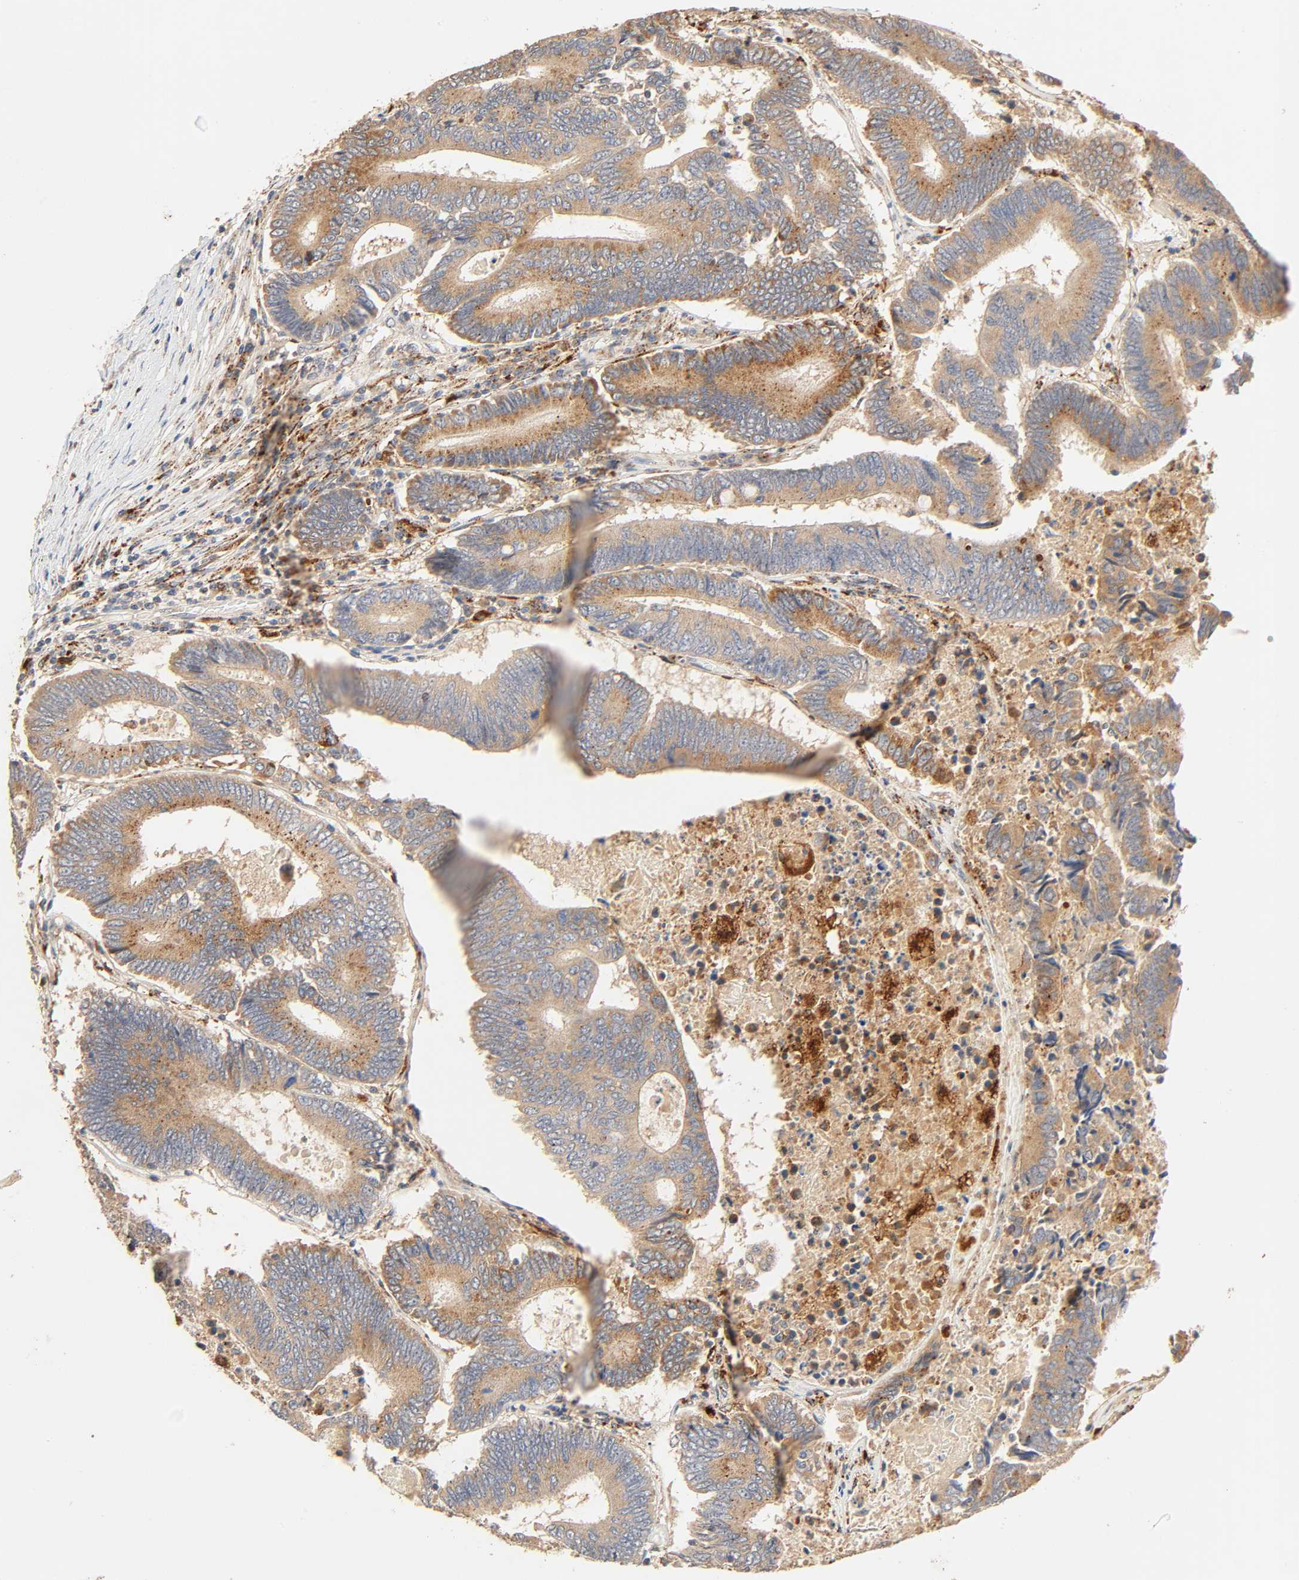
{"staining": {"intensity": "moderate", "quantity": ">75%", "location": "cytoplasmic/membranous"}, "tissue": "colorectal cancer", "cell_type": "Tumor cells", "image_type": "cancer", "snomed": [{"axis": "morphology", "description": "Adenocarcinoma, NOS"}, {"axis": "topography", "description": "Colon"}], "caption": "An immunohistochemistry photomicrograph of tumor tissue is shown. Protein staining in brown labels moderate cytoplasmic/membranous positivity in adenocarcinoma (colorectal) within tumor cells. (brown staining indicates protein expression, while blue staining denotes nuclei).", "gene": "MAPK6", "patient": {"sex": "female", "age": 78}}